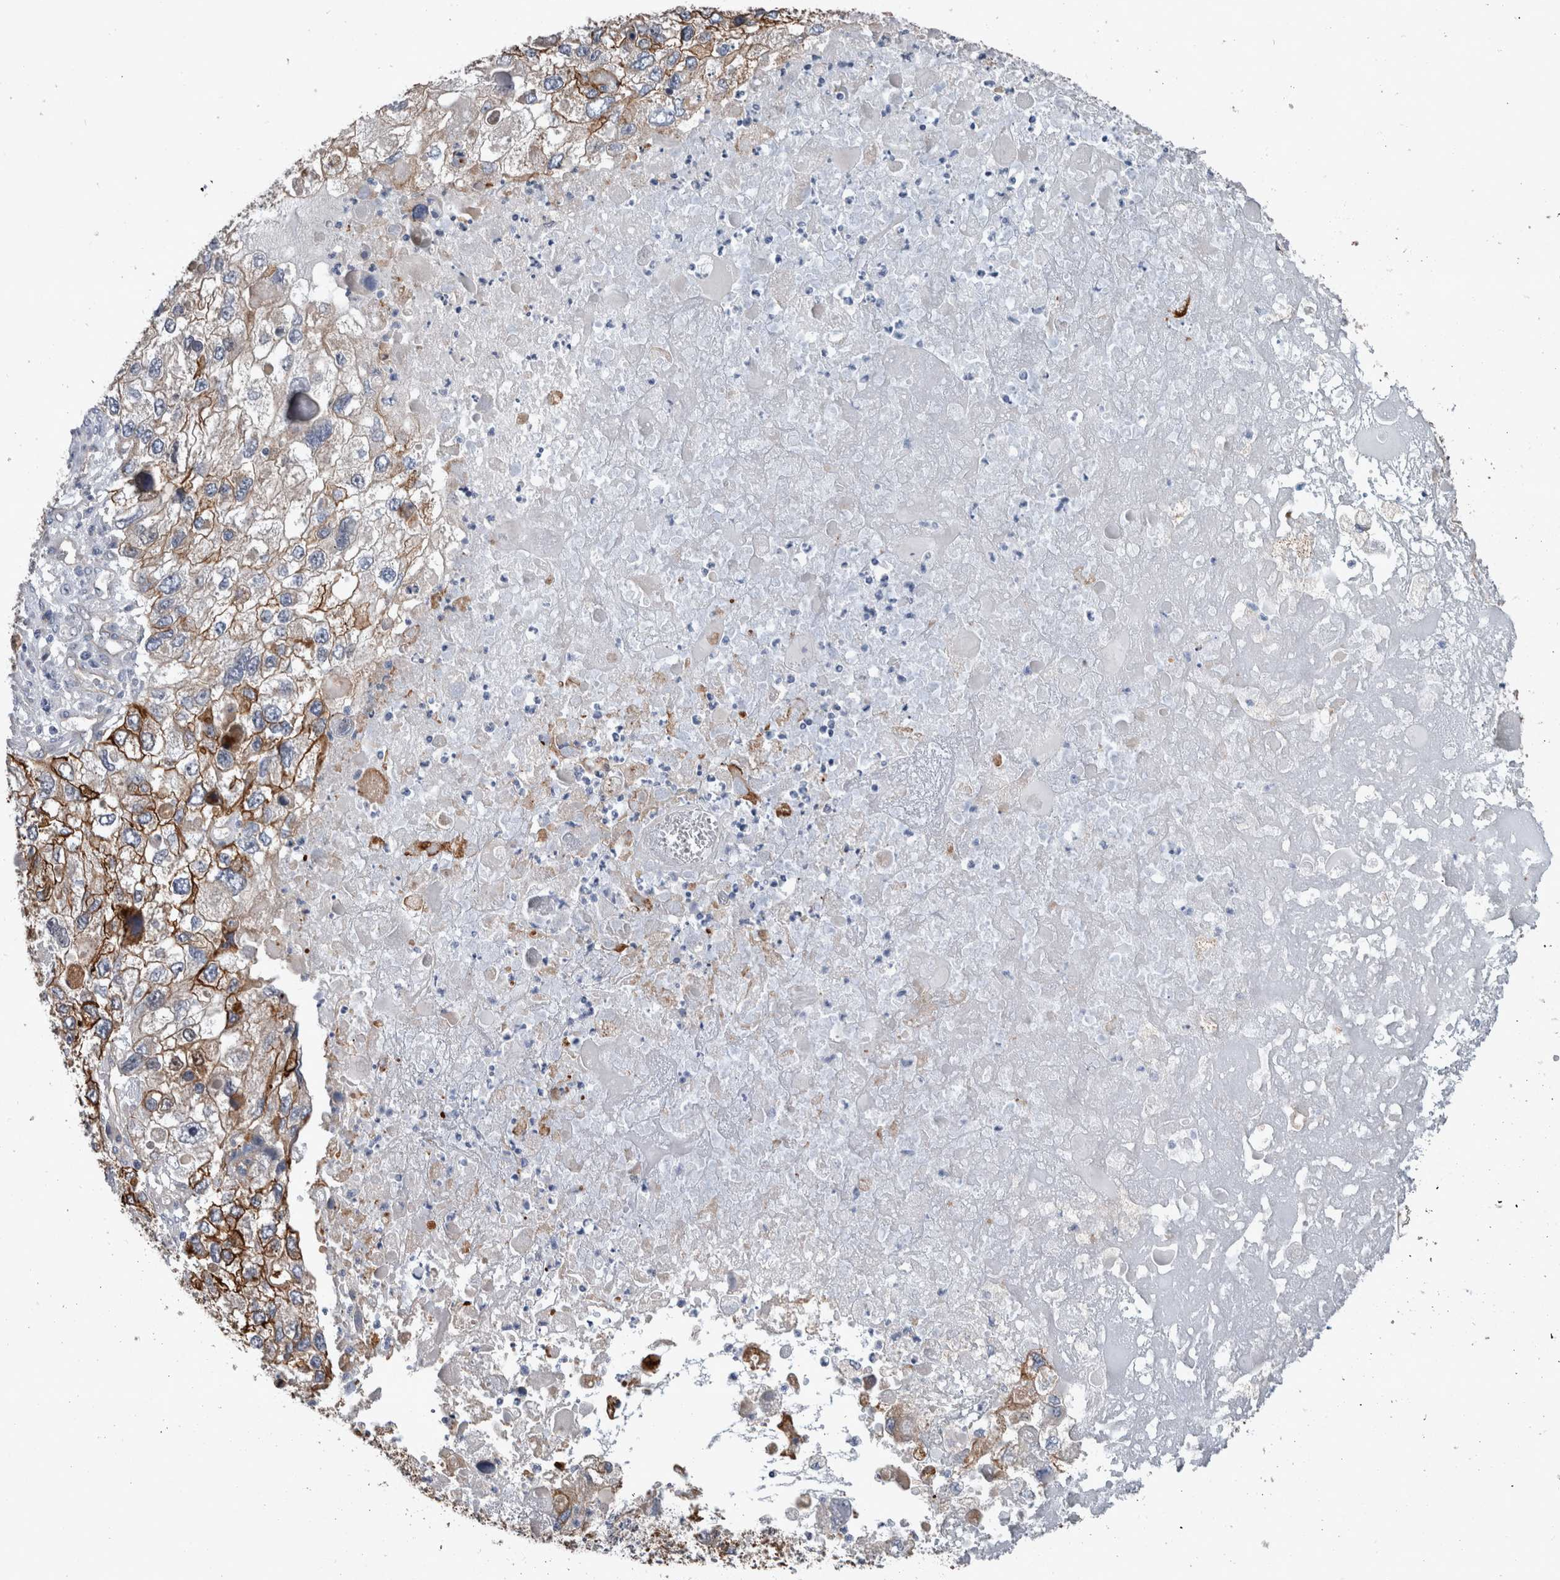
{"staining": {"intensity": "moderate", "quantity": "25%-75%", "location": "cytoplasmic/membranous"}, "tissue": "endometrial cancer", "cell_type": "Tumor cells", "image_type": "cancer", "snomed": [{"axis": "morphology", "description": "Adenocarcinoma, NOS"}, {"axis": "topography", "description": "Endometrium"}], "caption": "A photomicrograph of endometrial cancer (adenocarcinoma) stained for a protein reveals moderate cytoplasmic/membranous brown staining in tumor cells. (Brightfield microscopy of DAB IHC at high magnification).", "gene": "BCAM", "patient": {"sex": "female", "age": 49}}